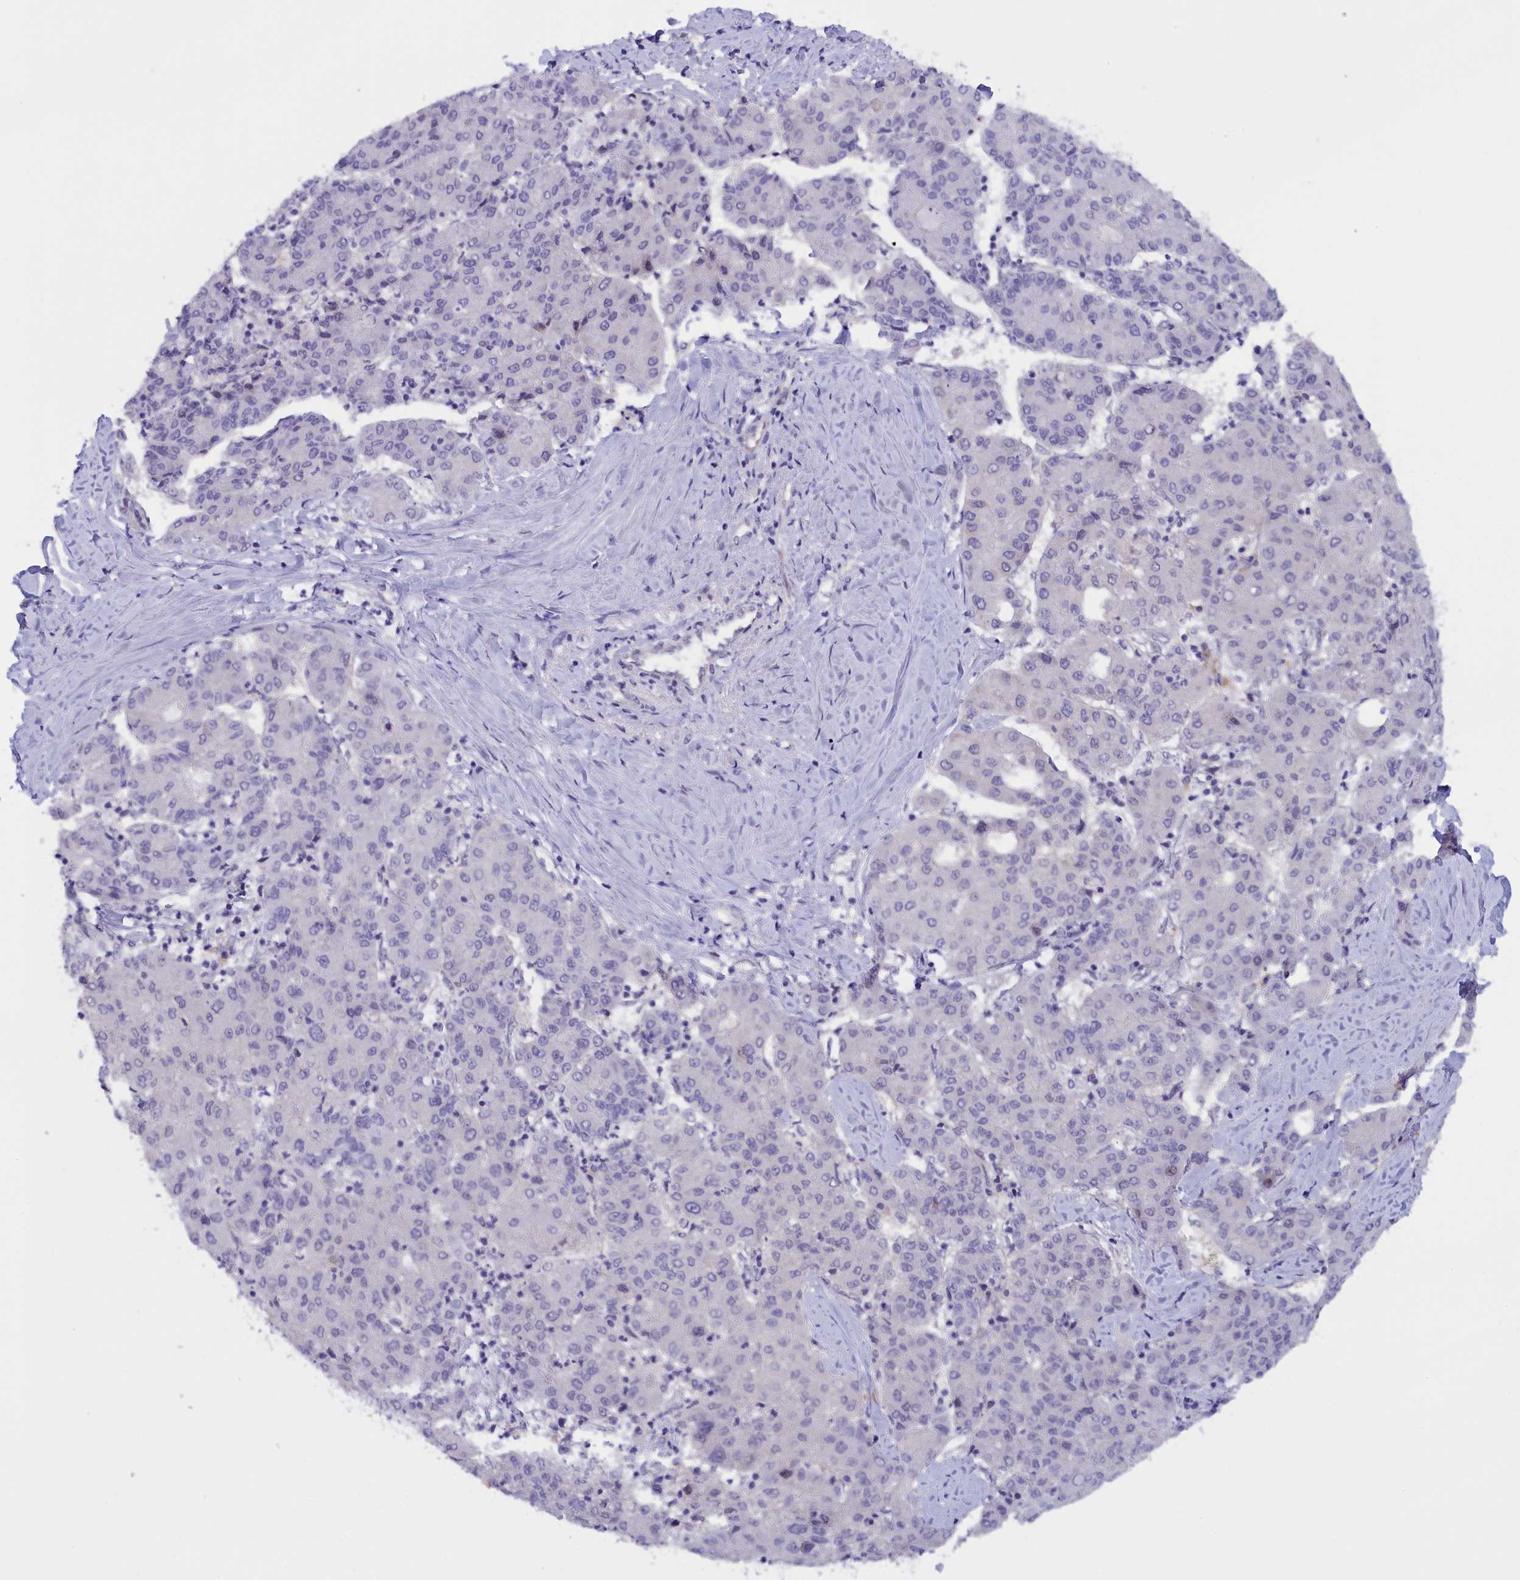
{"staining": {"intensity": "negative", "quantity": "none", "location": "none"}, "tissue": "liver cancer", "cell_type": "Tumor cells", "image_type": "cancer", "snomed": [{"axis": "morphology", "description": "Carcinoma, Hepatocellular, NOS"}, {"axis": "topography", "description": "Liver"}], "caption": "Immunohistochemistry (IHC) micrograph of neoplastic tissue: liver cancer stained with DAB (3,3'-diaminobenzidine) reveals no significant protein staining in tumor cells. The staining is performed using DAB (3,3'-diaminobenzidine) brown chromogen with nuclei counter-stained in using hematoxylin.", "gene": "IGFALS", "patient": {"sex": "male", "age": 65}}